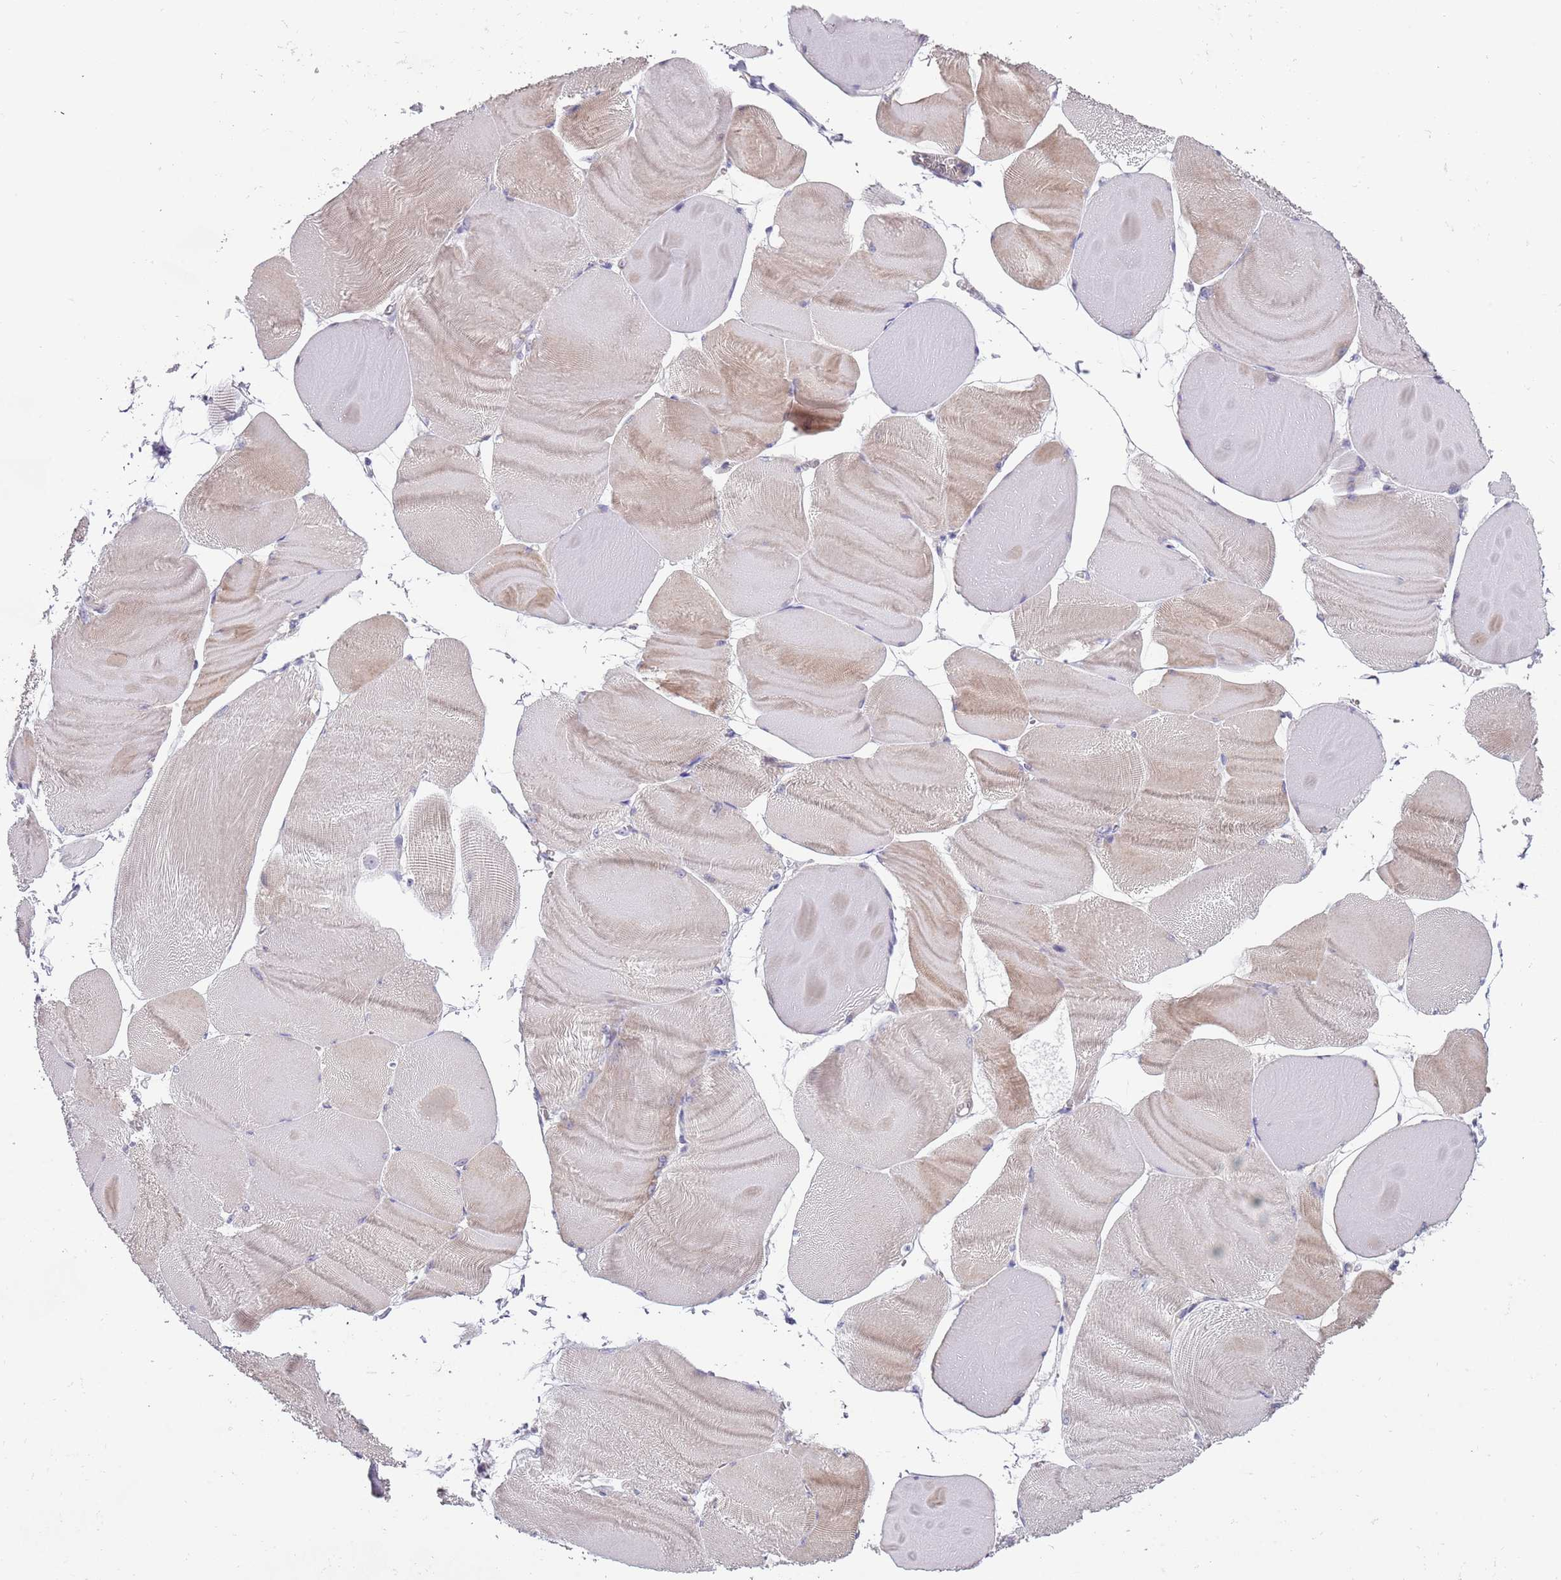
{"staining": {"intensity": "moderate", "quantity": "<25%", "location": "cytoplasmic/membranous"}, "tissue": "skeletal muscle", "cell_type": "Myocytes", "image_type": "normal", "snomed": [{"axis": "morphology", "description": "Normal tissue, NOS"}, {"axis": "morphology", "description": "Basal cell carcinoma"}, {"axis": "topography", "description": "Skeletal muscle"}], "caption": "Immunohistochemistry (IHC) staining of benign skeletal muscle, which reveals low levels of moderate cytoplasmic/membranous positivity in approximately <25% of myocytes indicating moderate cytoplasmic/membranous protein expression. The staining was performed using DAB (3,3'-diaminobenzidine) (brown) for protein detection and nuclei were counterstained in hematoxylin (blue).", "gene": "PRAC1", "patient": {"sex": "female", "age": 64}}